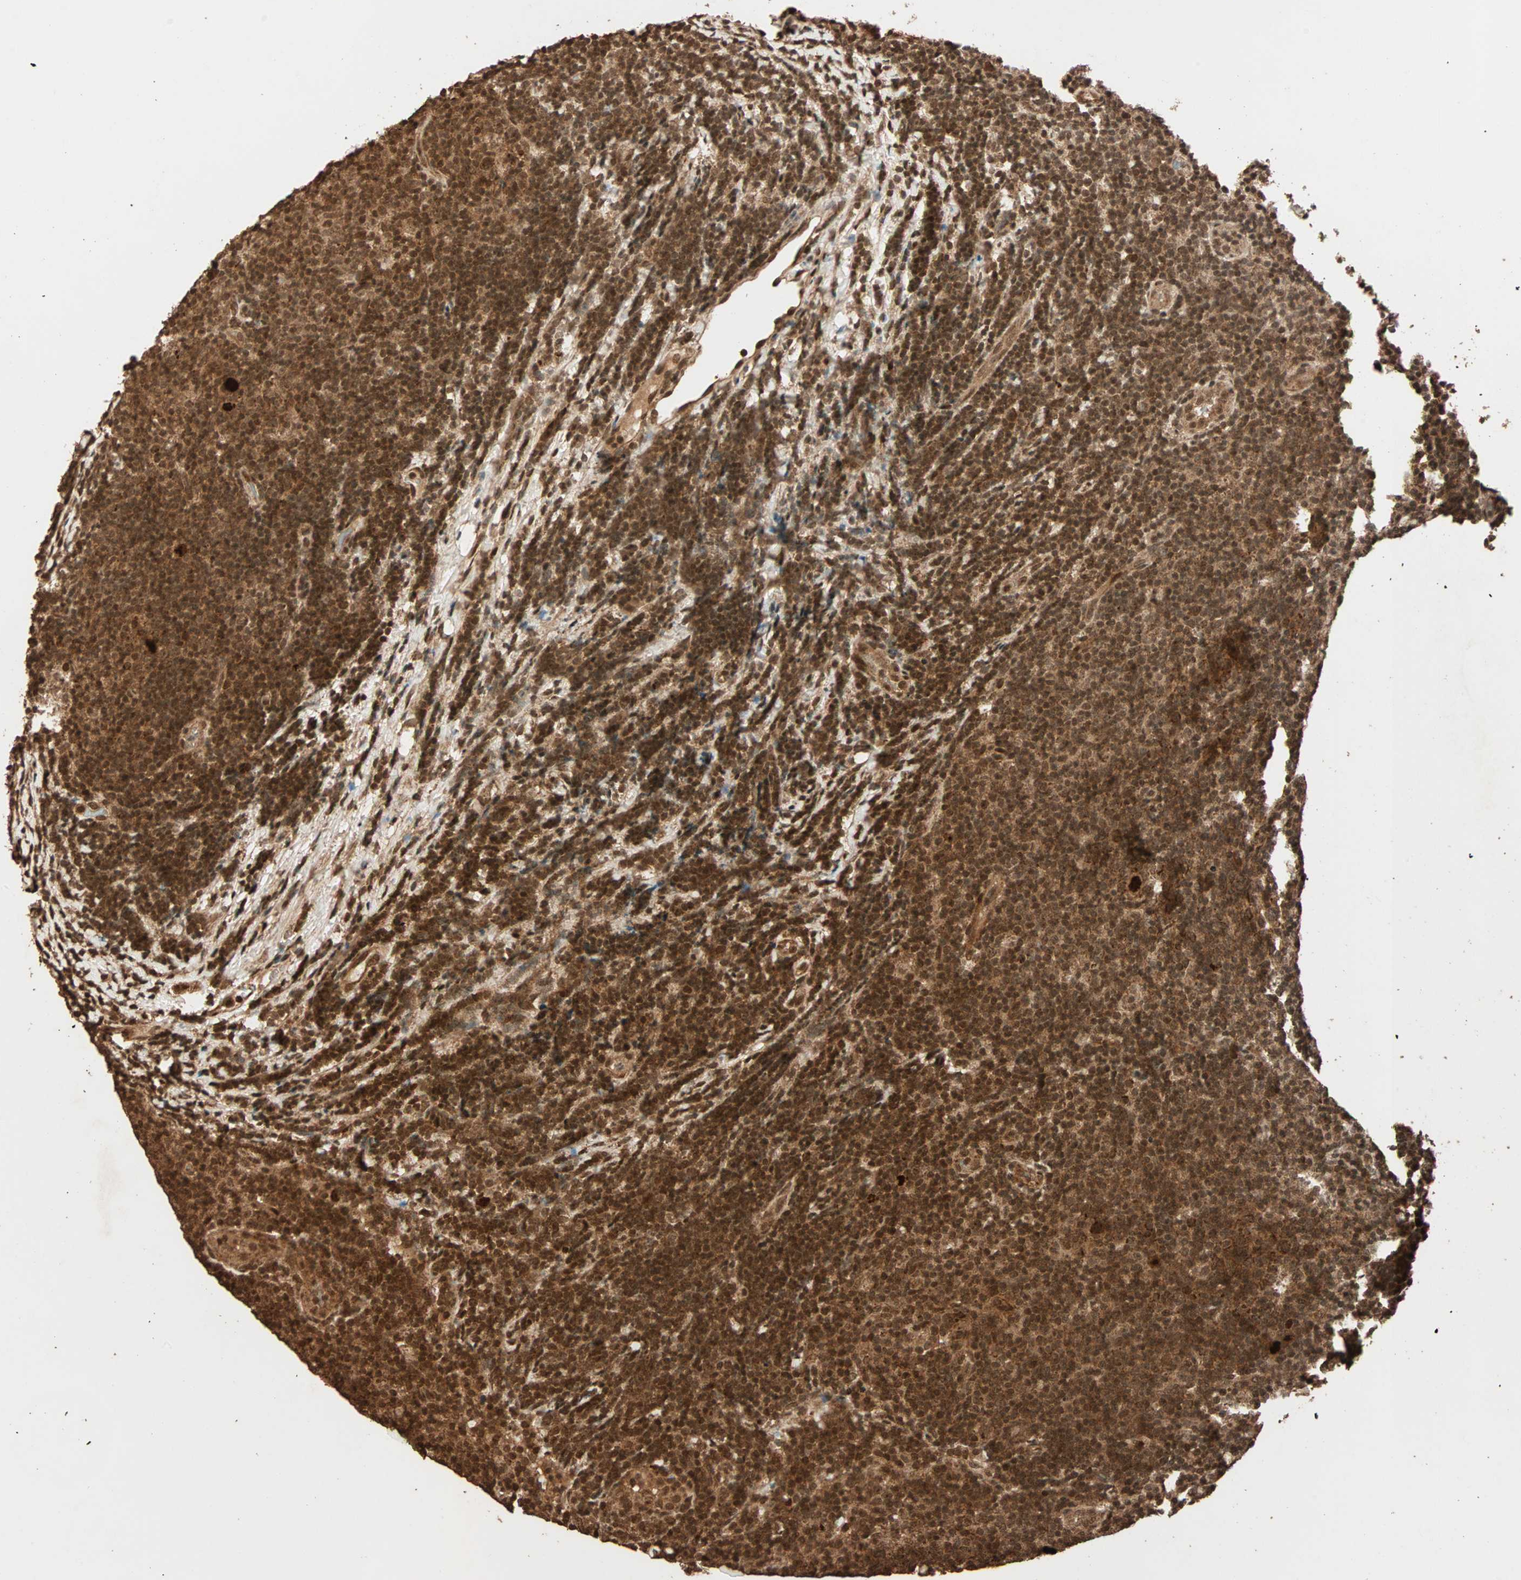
{"staining": {"intensity": "strong", "quantity": ">75%", "location": "nuclear"}, "tissue": "lymphoma", "cell_type": "Tumor cells", "image_type": "cancer", "snomed": [{"axis": "morphology", "description": "Malignant lymphoma, non-Hodgkin's type, Low grade"}, {"axis": "topography", "description": "Lymph node"}], "caption": "Strong nuclear staining for a protein is appreciated in approximately >75% of tumor cells of malignant lymphoma, non-Hodgkin's type (low-grade) using immunohistochemistry (IHC).", "gene": "ALKBH5", "patient": {"sex": "male", "age": 83}}